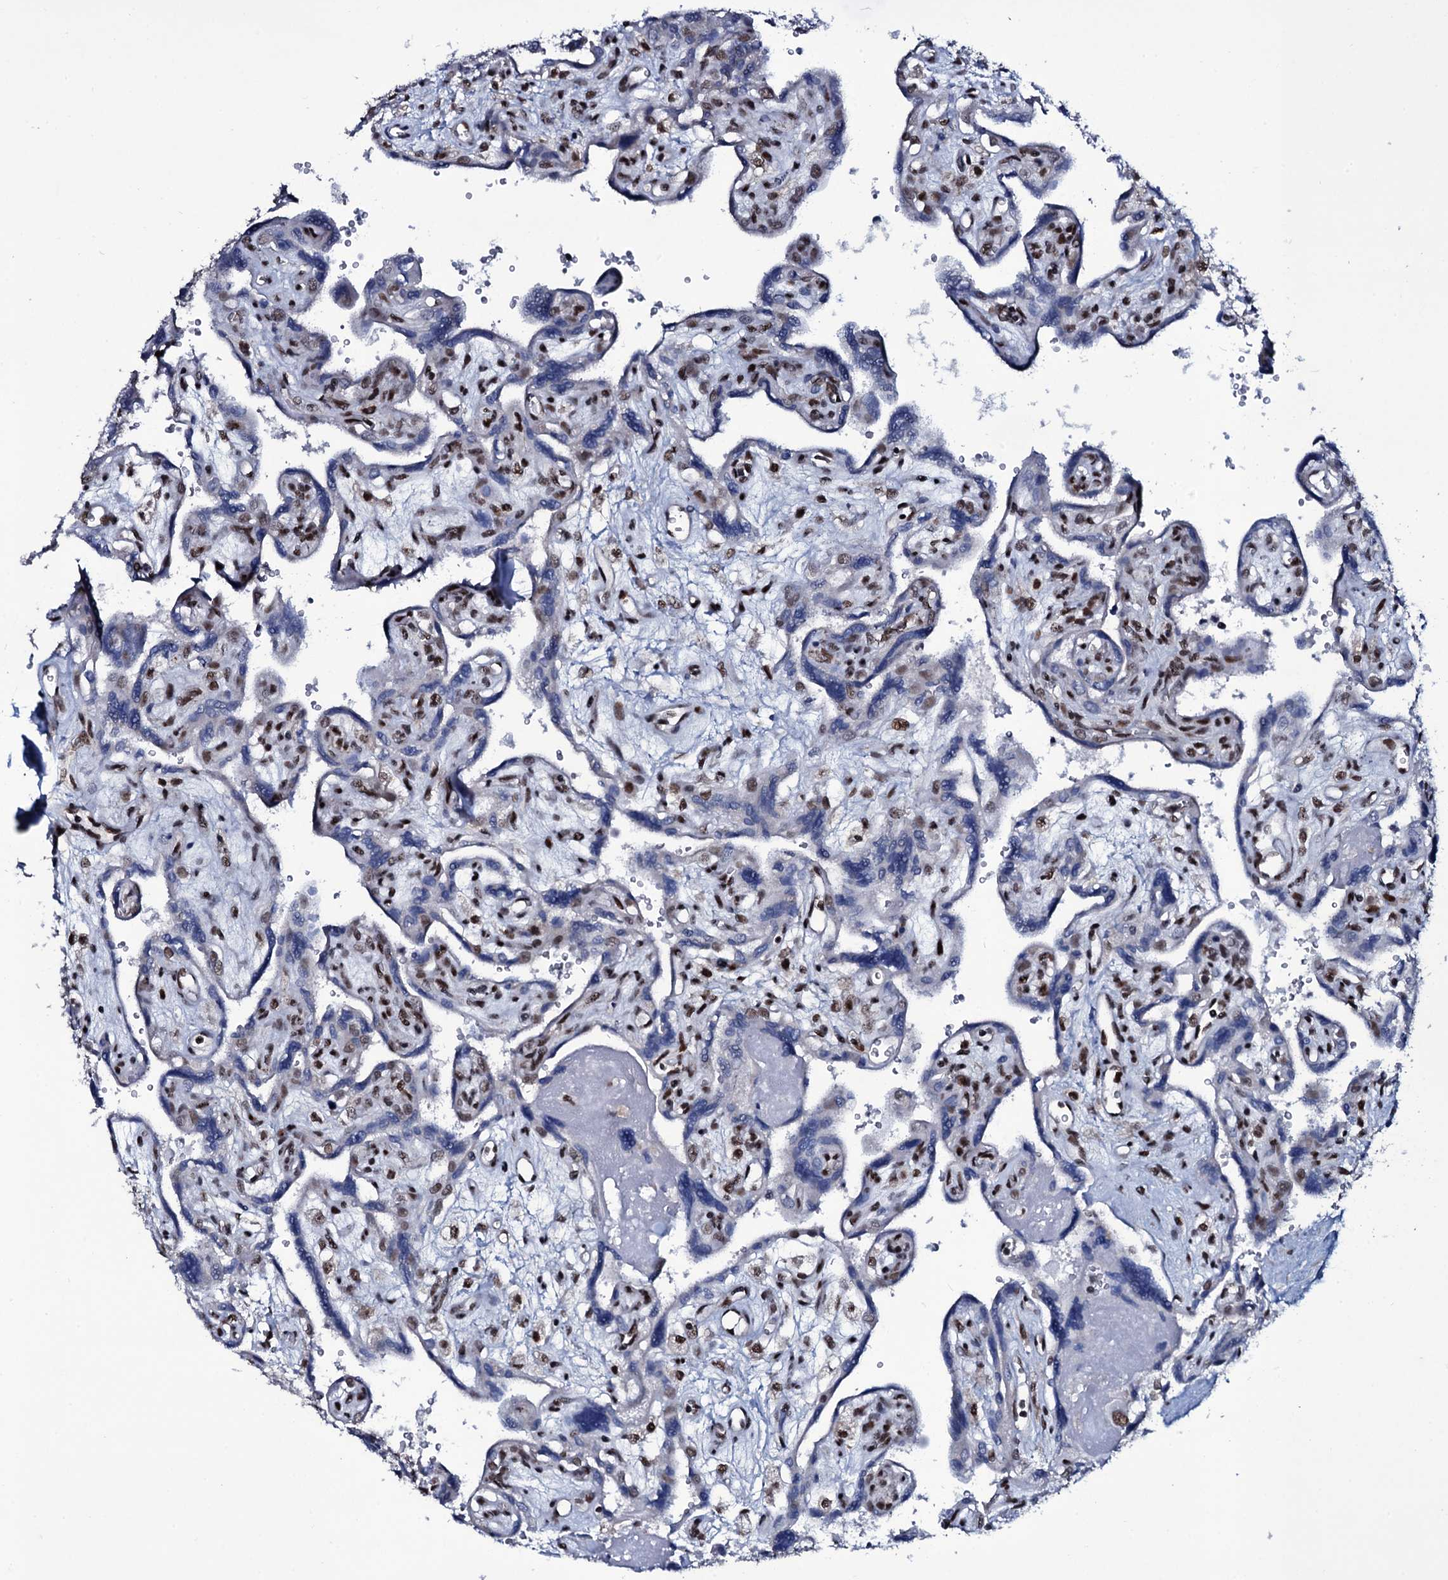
{"staining": {"intensity": "moderate", "quantity": ">75%", "location": "nuclear"}, "tissue": "placenta", "cell_type": "Decidual cells", "image_type": "normal", "snomed": [{"axis": "morphology", "description": "Normal tissue, NOS"}, {"axis": "topography", "description": "Placenta"}], "caption": "Protein staining of normal placenta displays moderate nuclear expression in about >75% of decidual cells. Immunohistochemistry stains the protein in brown and the nuclei are stained blue.", "gene": "ZMIZ2", "patient": {"sex": "female", "age": 39}}